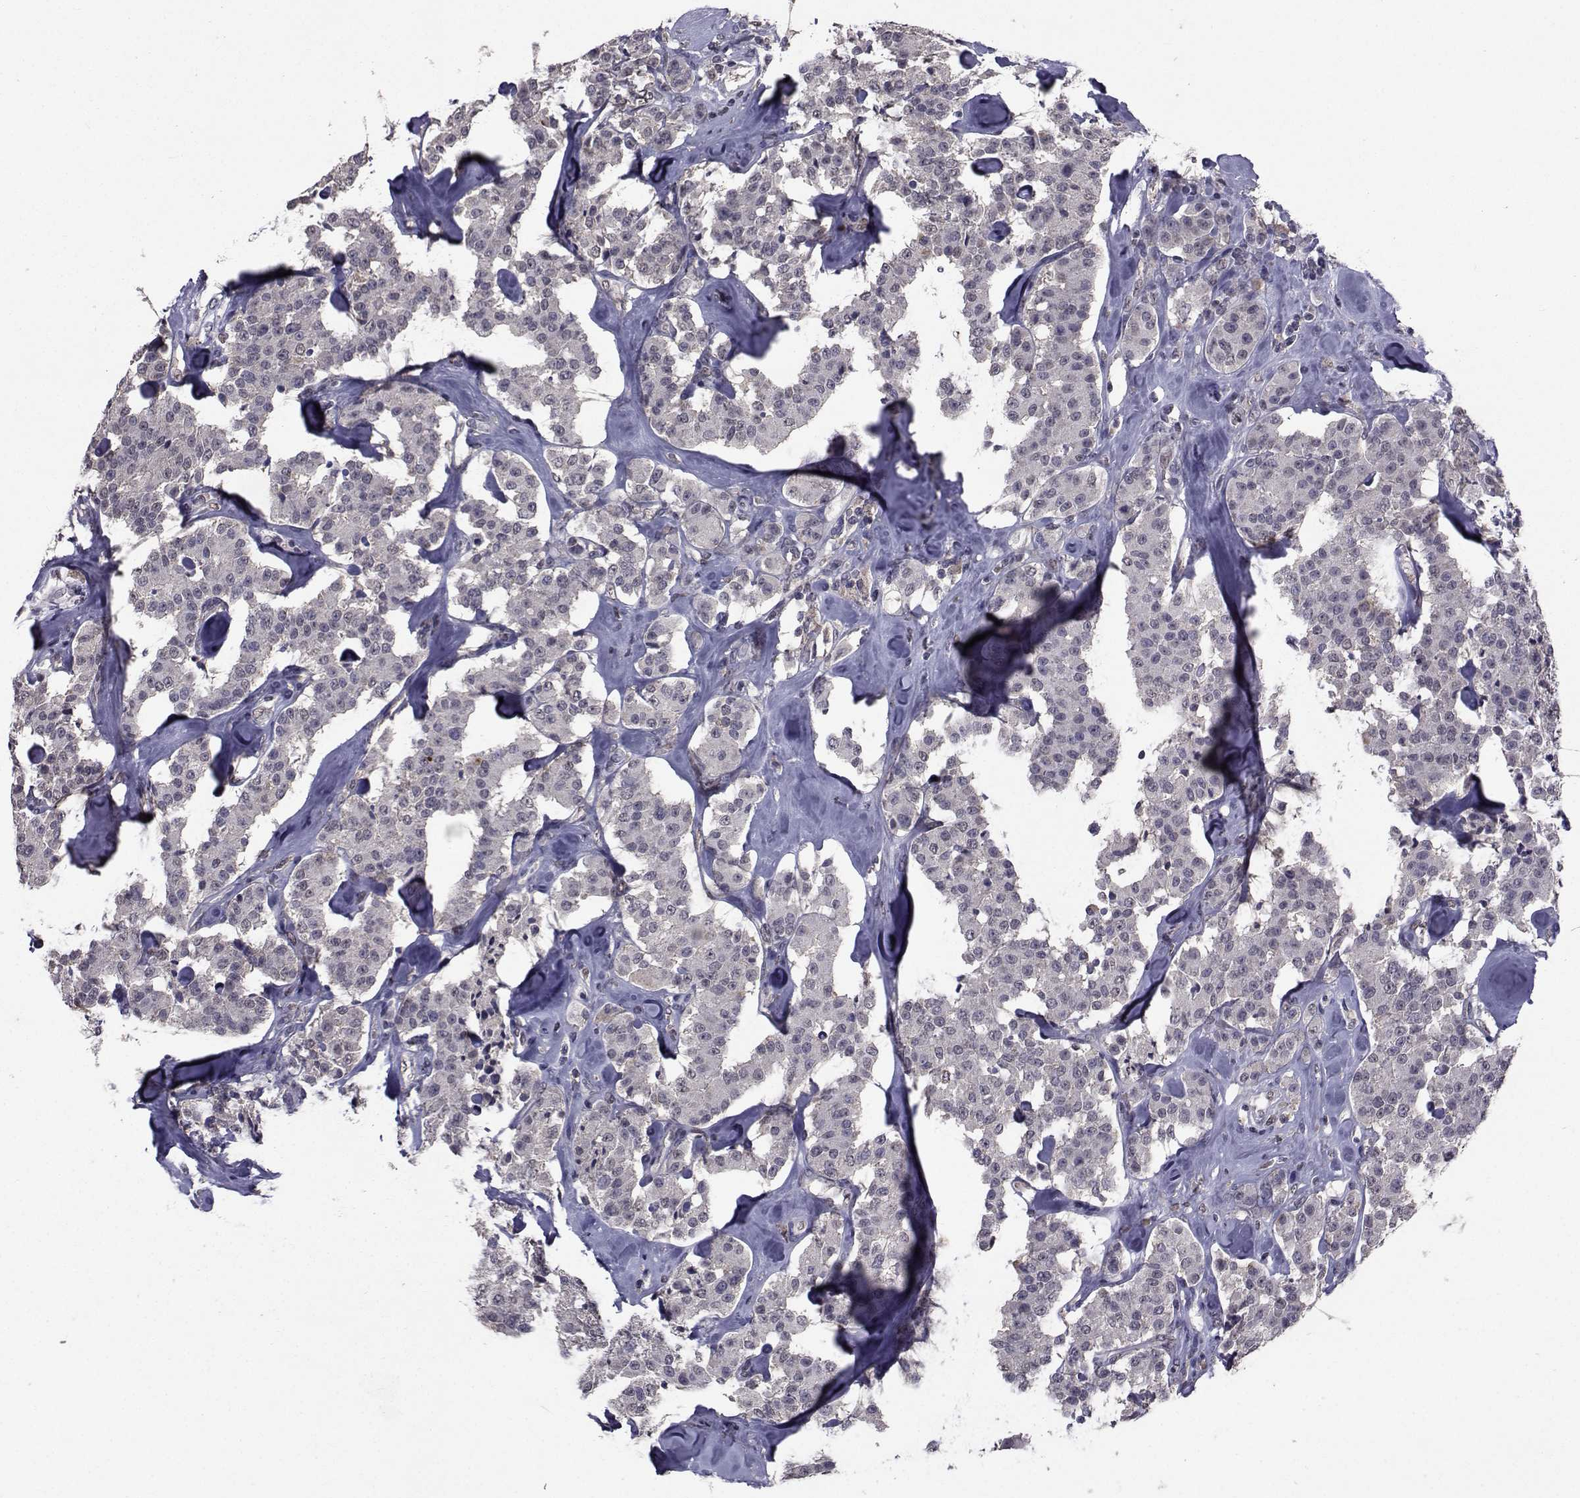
{"staining": {"intensity": "negative", "quantity": "none", "location": "none"}, "tissue": "carcinoid", "cell_type": "Tumor cells", "image_type": "cancer", "snomed": [{"axis": "morphology", "description": "Carcinoid, malignant, NOS"}, {"axis": "topography", "description": "Pancreas"}], "caption": "A histopathology image of carcinoid stained for a protein displays no brown staining in tumor cells.", "gene": "CYP2S1", "patient": {"sex": "male", "age": 41}}